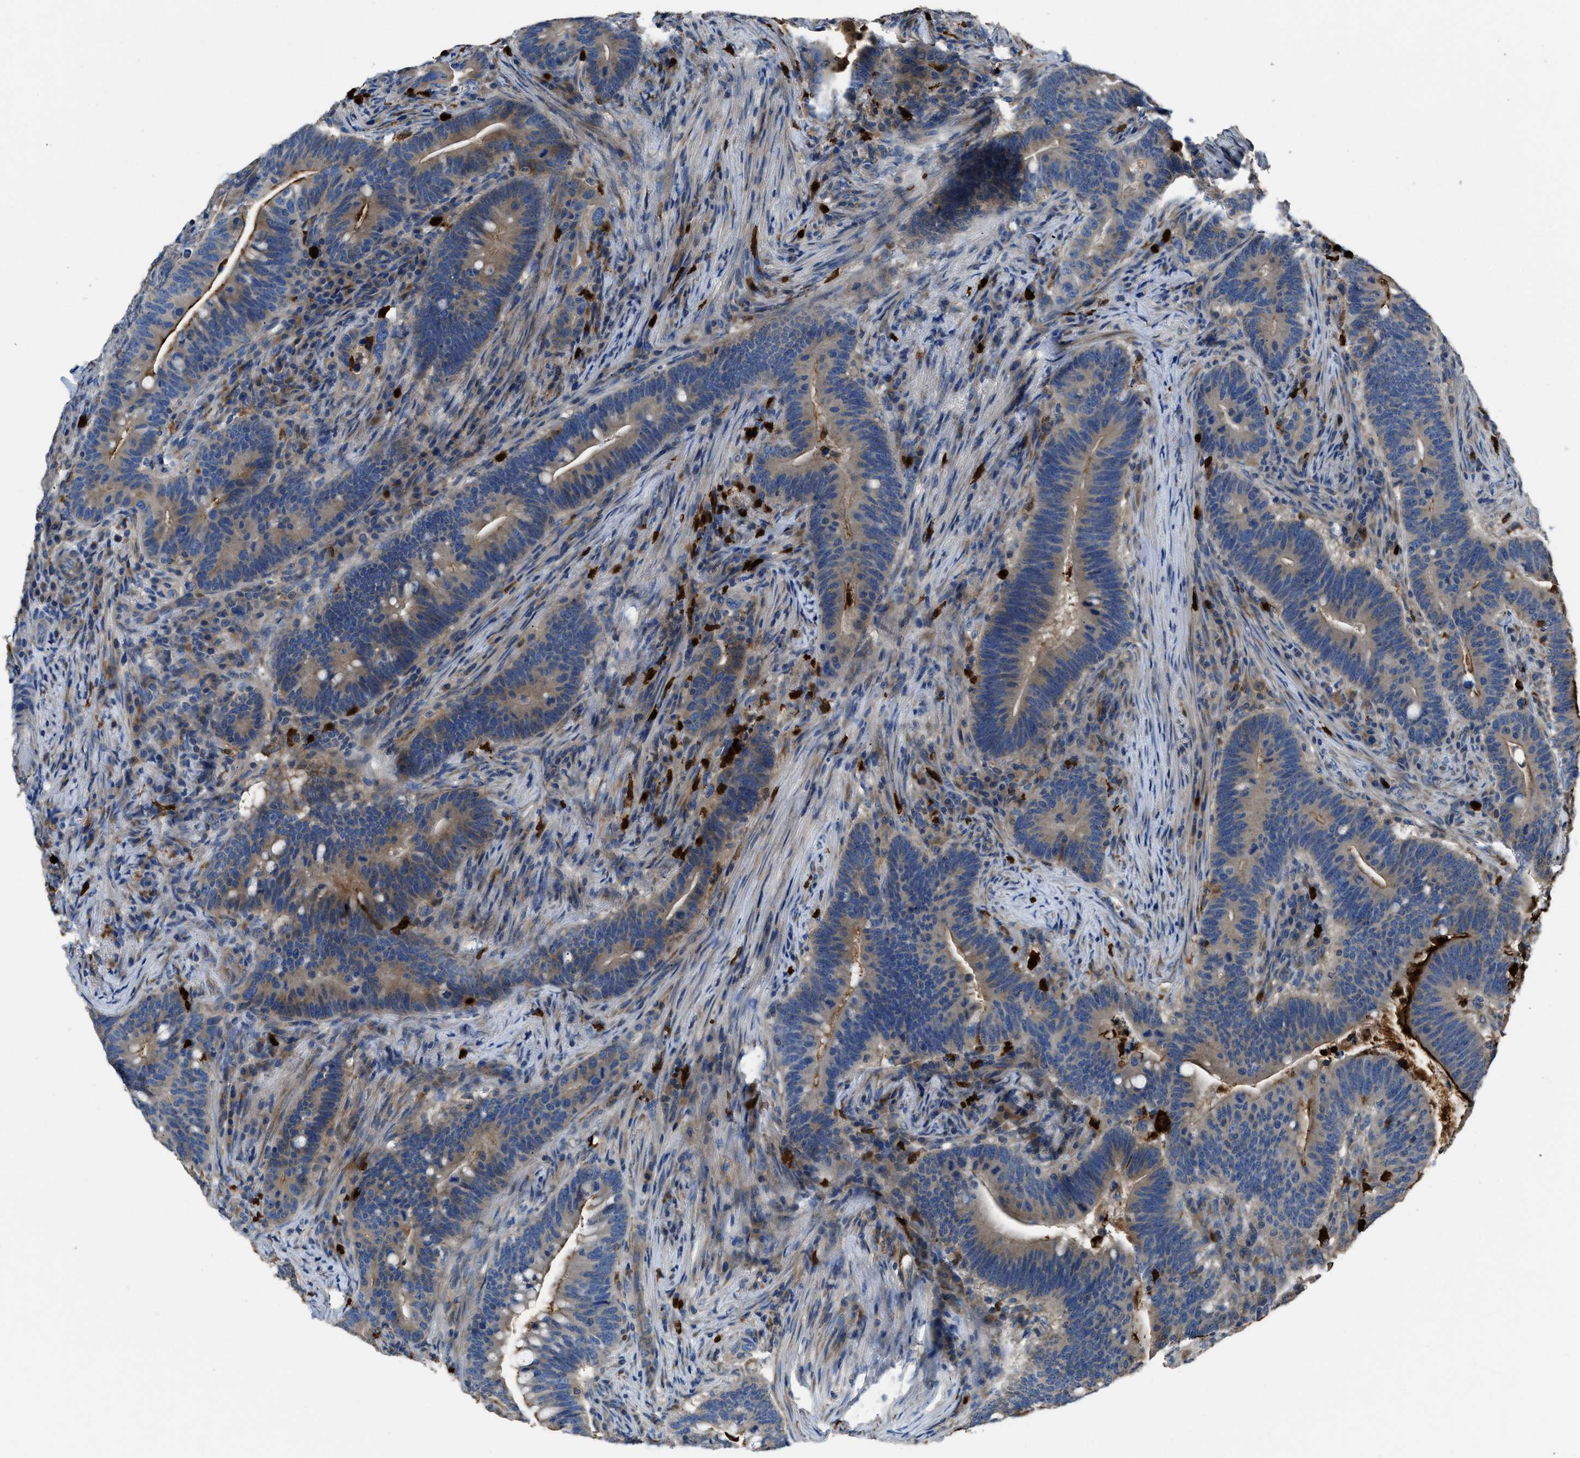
{"staining": {"intensity": "negative", "quantity": "none", "location": "none"}, "tissue": "colorectal cancer", "cell_type": "Tumor cells", "image_type": "cancer", "snomed": [{"axis": "morphology", "description": "Normal tissue, NOS"}, {"axis": "morphology", "description": "Adenocarcinoma, NOS"}, {"axis": "topography", "description": "Colon"}], "caption": "Colorectal cancer (adenocarcinoma) stained for a protein using immunohistochemistry (IHC) exhibits no staining tumor cells.", "gene": "ANGPT1", "patient": {"sex": "female", "age": 66}}